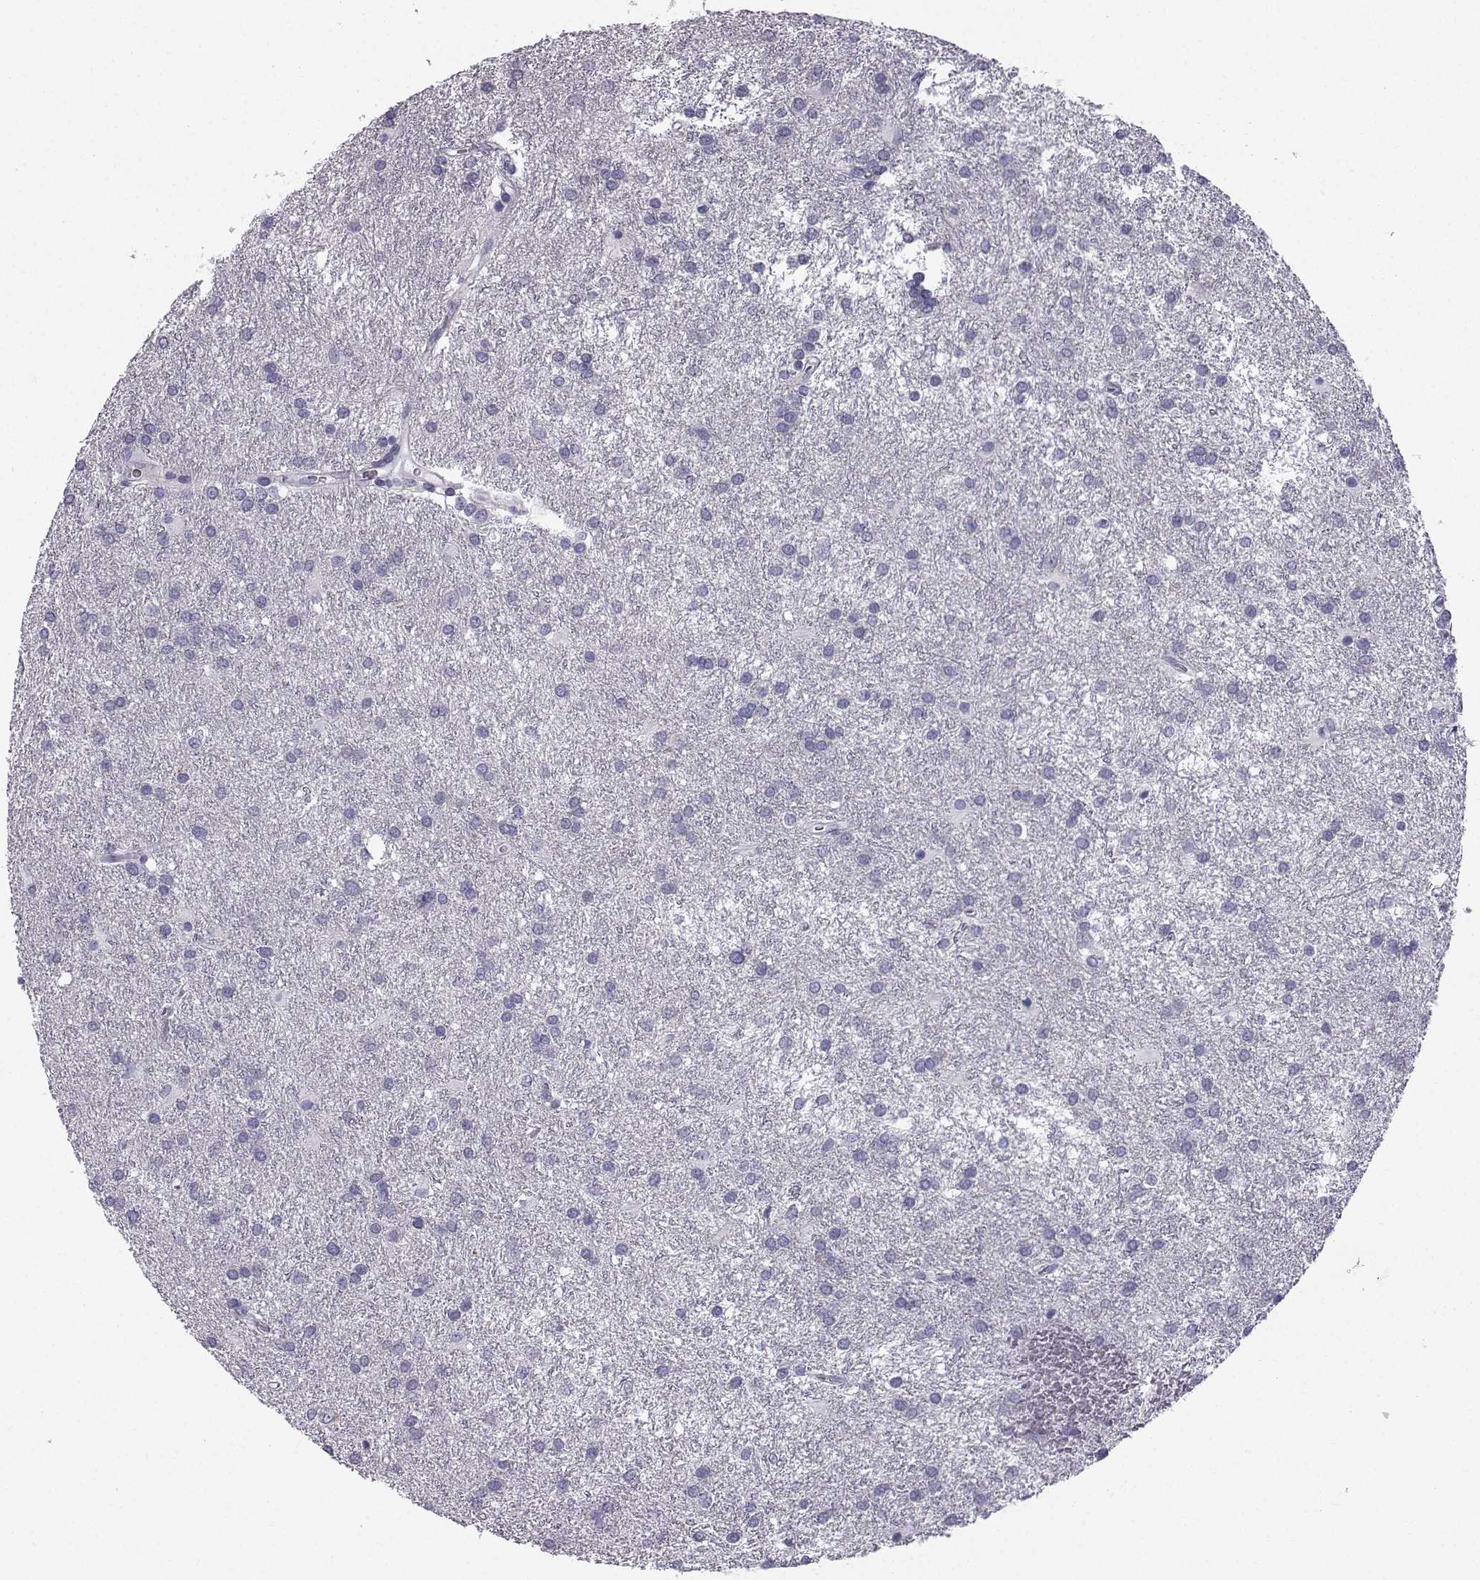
{"staining": {"intensity": "negative", "quantity": "none", "location": "none"}, "tissue": "glioma", "cell_type": "Tumor cells", "image_type": "cancer", "snomed": [{"axis": "morphology", "description": "Glioma, malignant, Low grade"}, {"axis": "topography", "description": "Brain"}], "caption": "Glioma was stained to show a protein in brown. There is no significant staining in tumor cells.", "gene": "CALCR", "patient": {"sex": "female", "age": 32}}